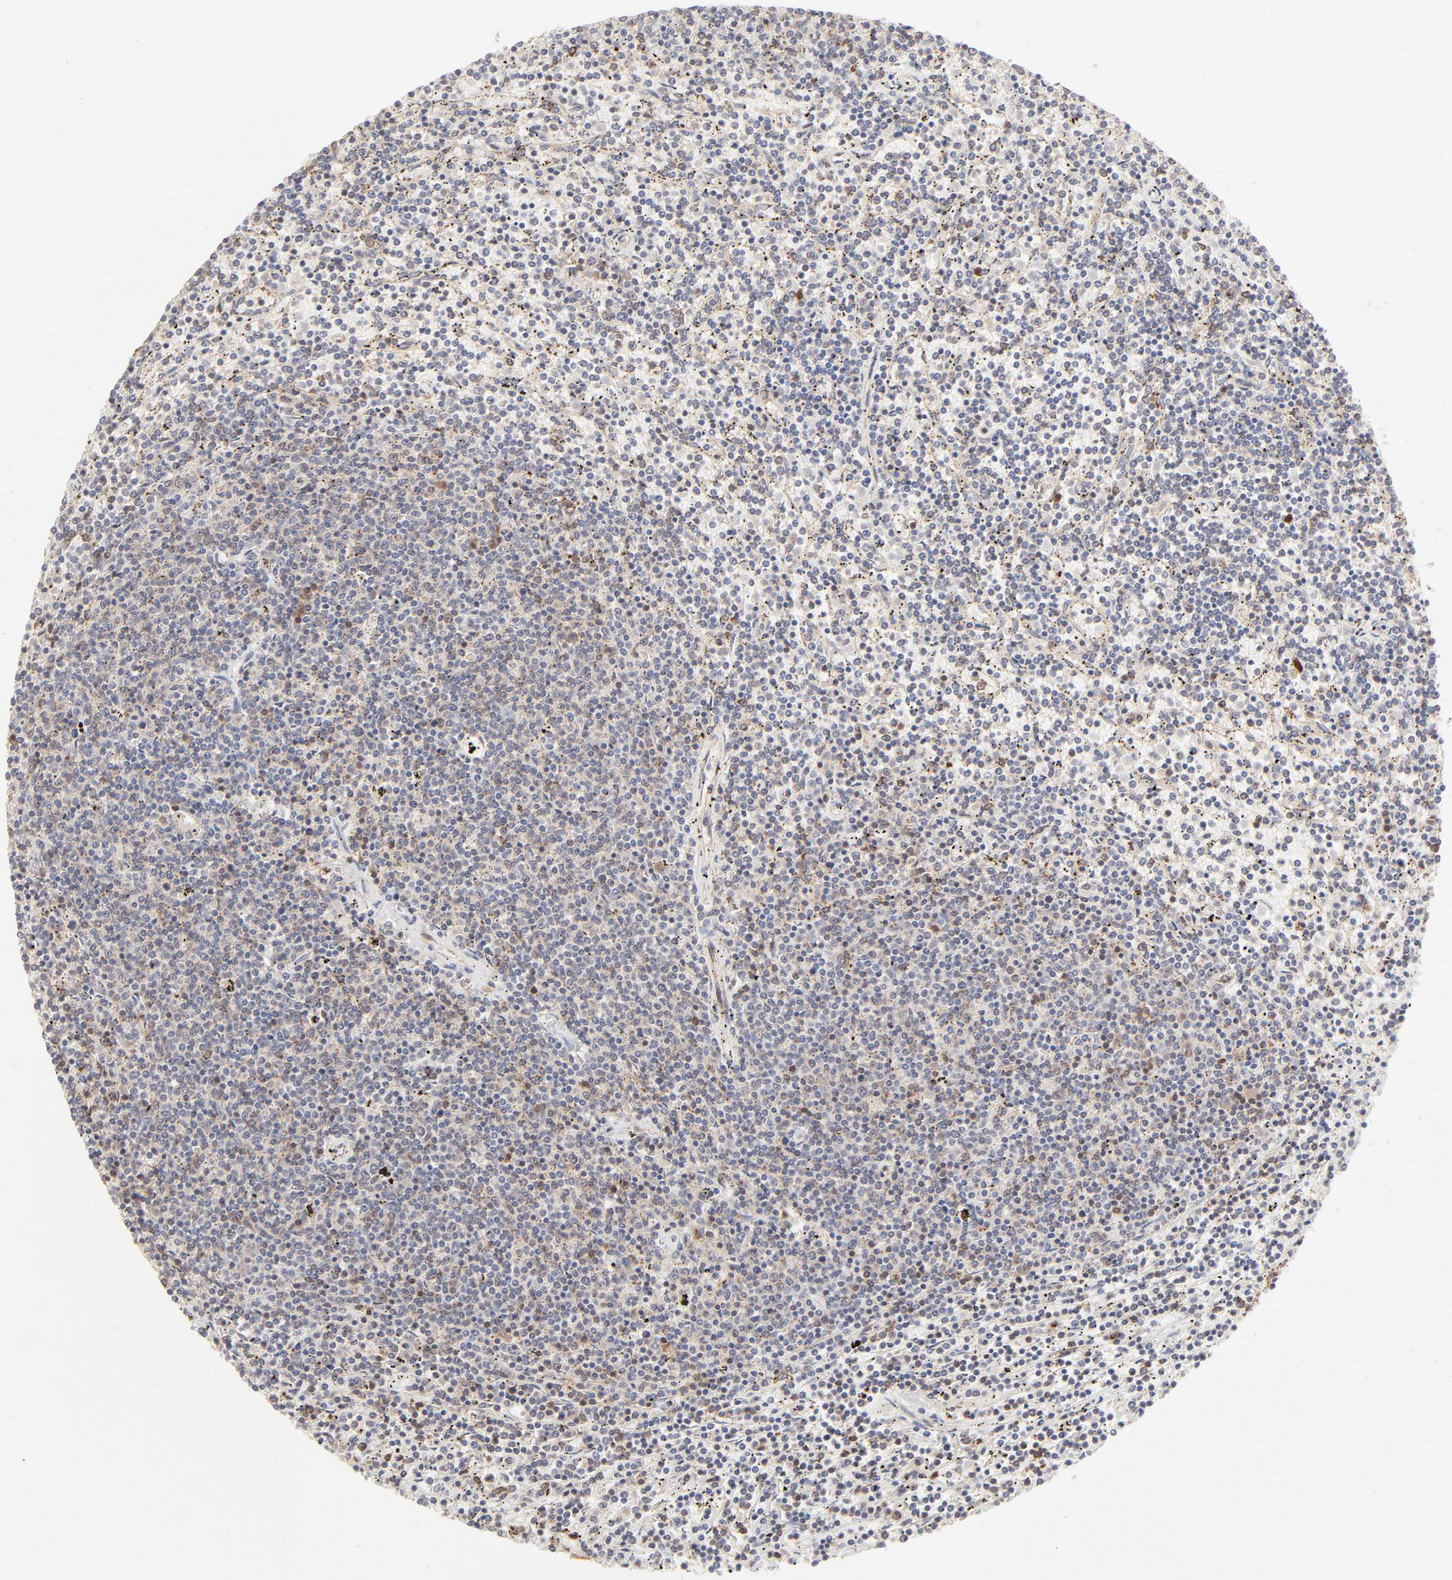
{"staining": {"intensity": "negative", "quantity": "none", "location": "none"}, "tissue": "lymphoma", "cell_type": "Tumor cells", "image_type": "cancer", "snomed": [{"axis": "morphology", "description": "Malignant lymphoma, non-Hodgkin's type, Low grade"}, {"axis": "topography", "description": "Spleen"}], "caption": "A histopathology image of malignant lymphoma, non-Hodgkin's type (low-grade) stained for a protein shows no brown staining in tumor cells.", "gene": "CDK6", "patient": {"sex": "female", "age": 50}}